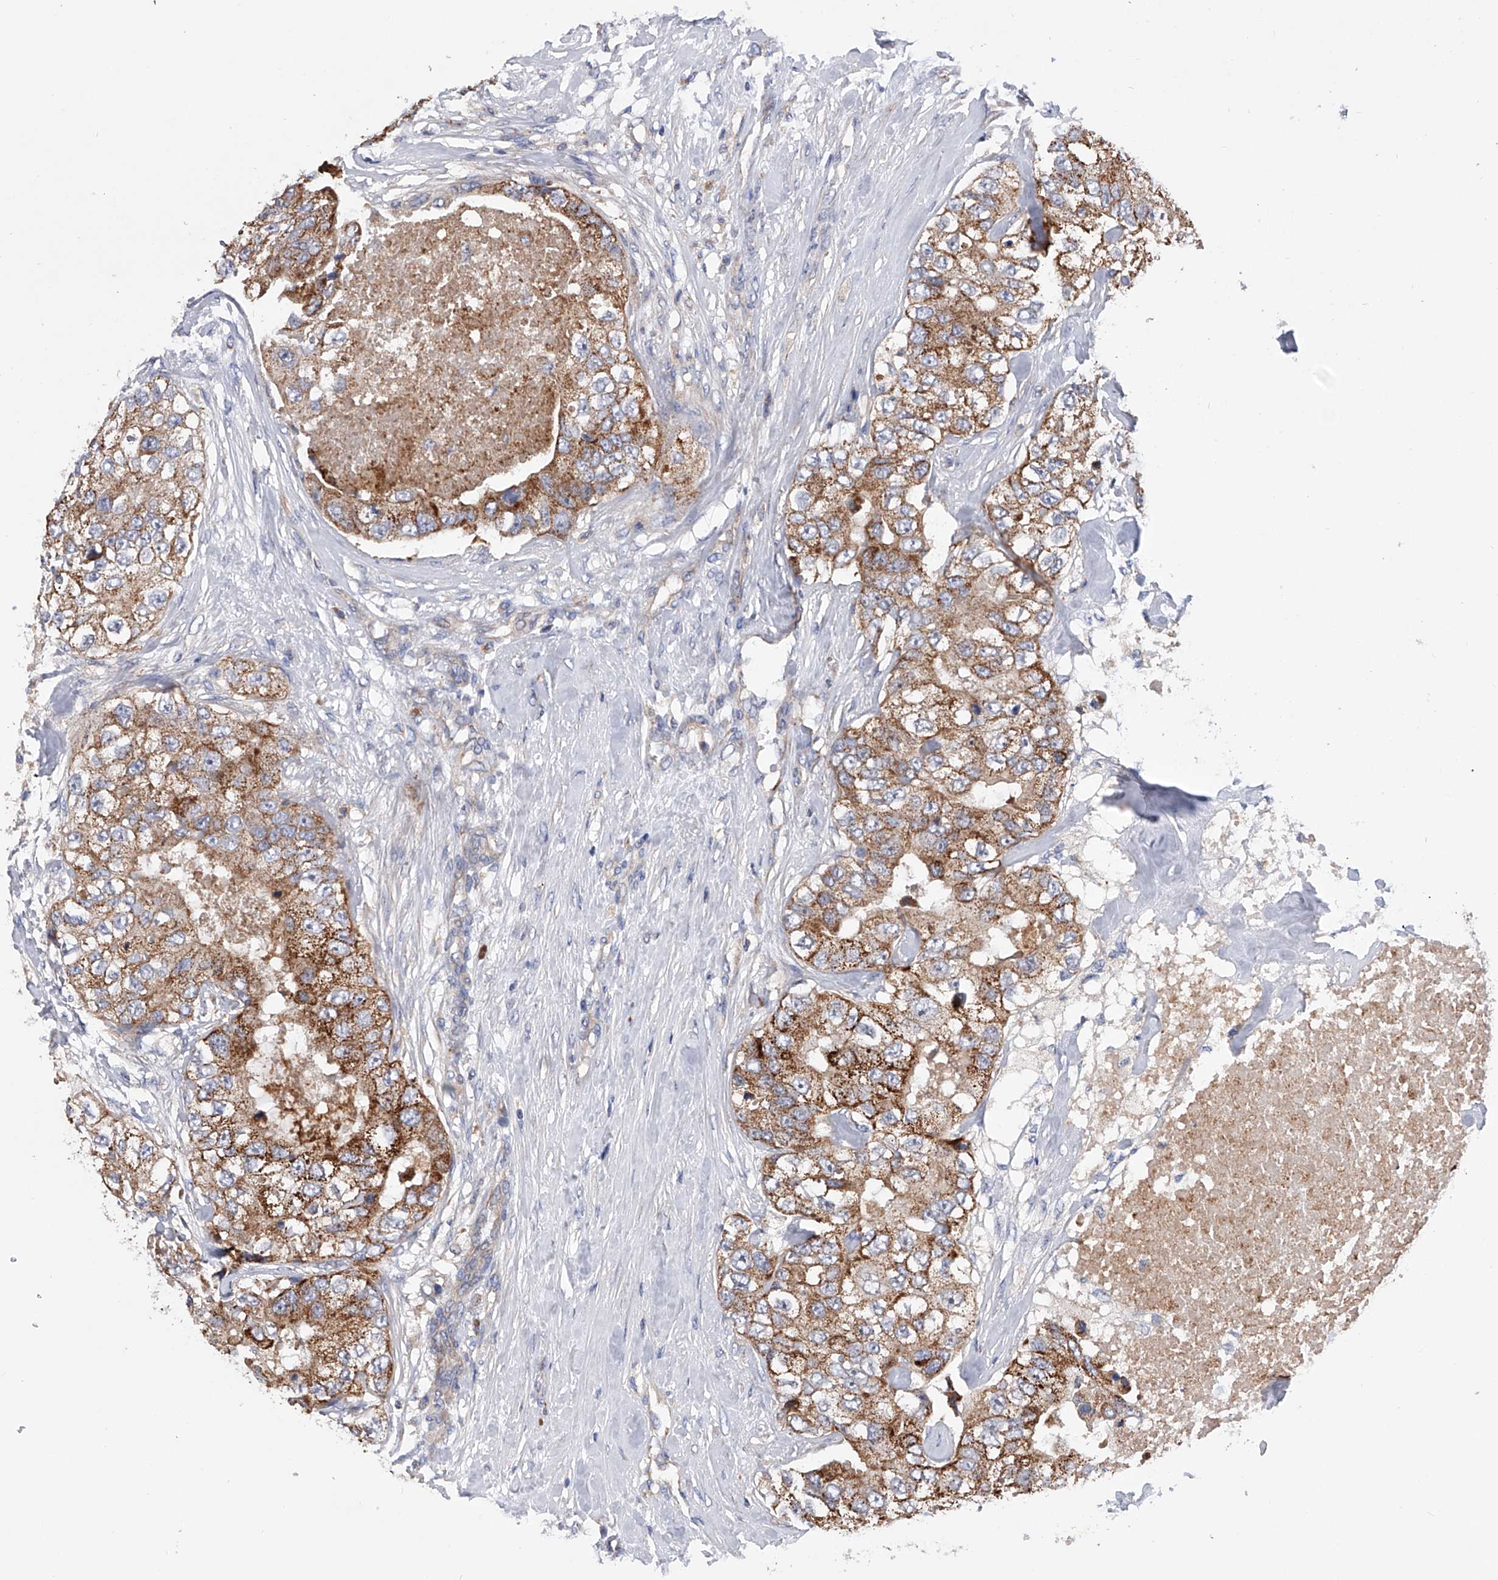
{"staining": {"intensity": "moderate", "quantity": ">75%", "location": "cytoplasmic/membranous"}, "tissue": "breast cancer", "cell_type": "Tumor cells", "image_type": "cancer", "snomed": [{"axis": "morphology", "description": "Duct carcinoma"}, {"axis": "topography", "description": "Breast"}], "caption": "An image of infiltrating ductal carcinoma (breast) stained for a protein exhibits moderate cytoplasmic/membranous brown staining in tumor cells. The staining was performed using DAB, with brown indicating positive protein expression. Nuclei are stained blue with hematoxylin.", "gene": "MLYCD", "patient": {"sex": "female", "age": 62}}